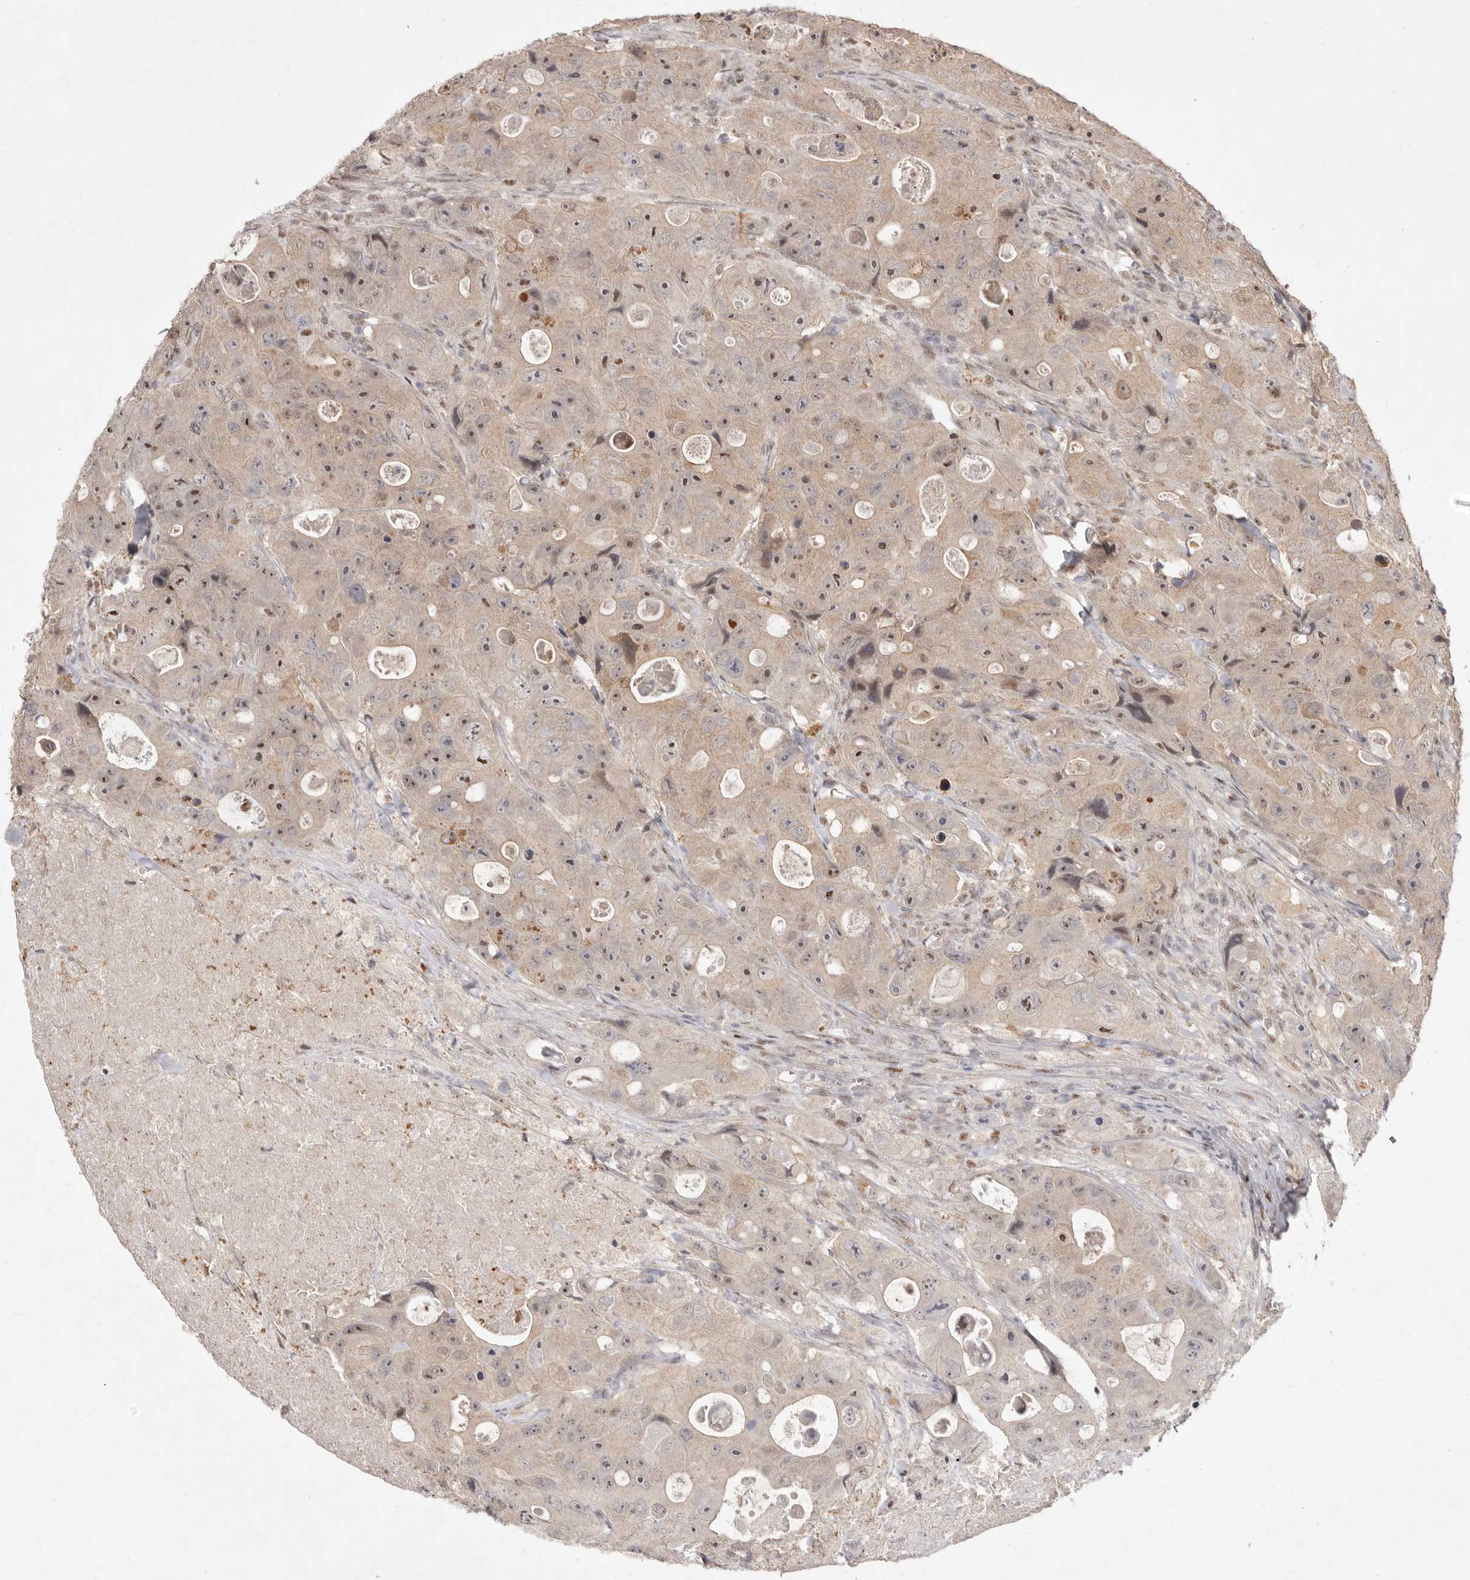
{"staining": {"intensity": "moderate", "quantity": ">75%", "location": "cytoplasmic/membranous,nuclear"}, "tissue": "colorectal cancer", "cell_type": "Tumor cells", "image_type": "cancer", "snomed": [{"axis": "morphology", "description": "Adenocarcinoma, NOS"}, {"axis": "topography", "description": "Colon"}], "caption": "Immunohistochemical staining of colorectal cancer (adenocarcinoma) displays medium levels of moderate cytoplasmic/membranous and nuclear protein staining in approximately >75% of tumor cells.", "gene": "TADA1", "patient": {"sex": "female", "age": 46}}